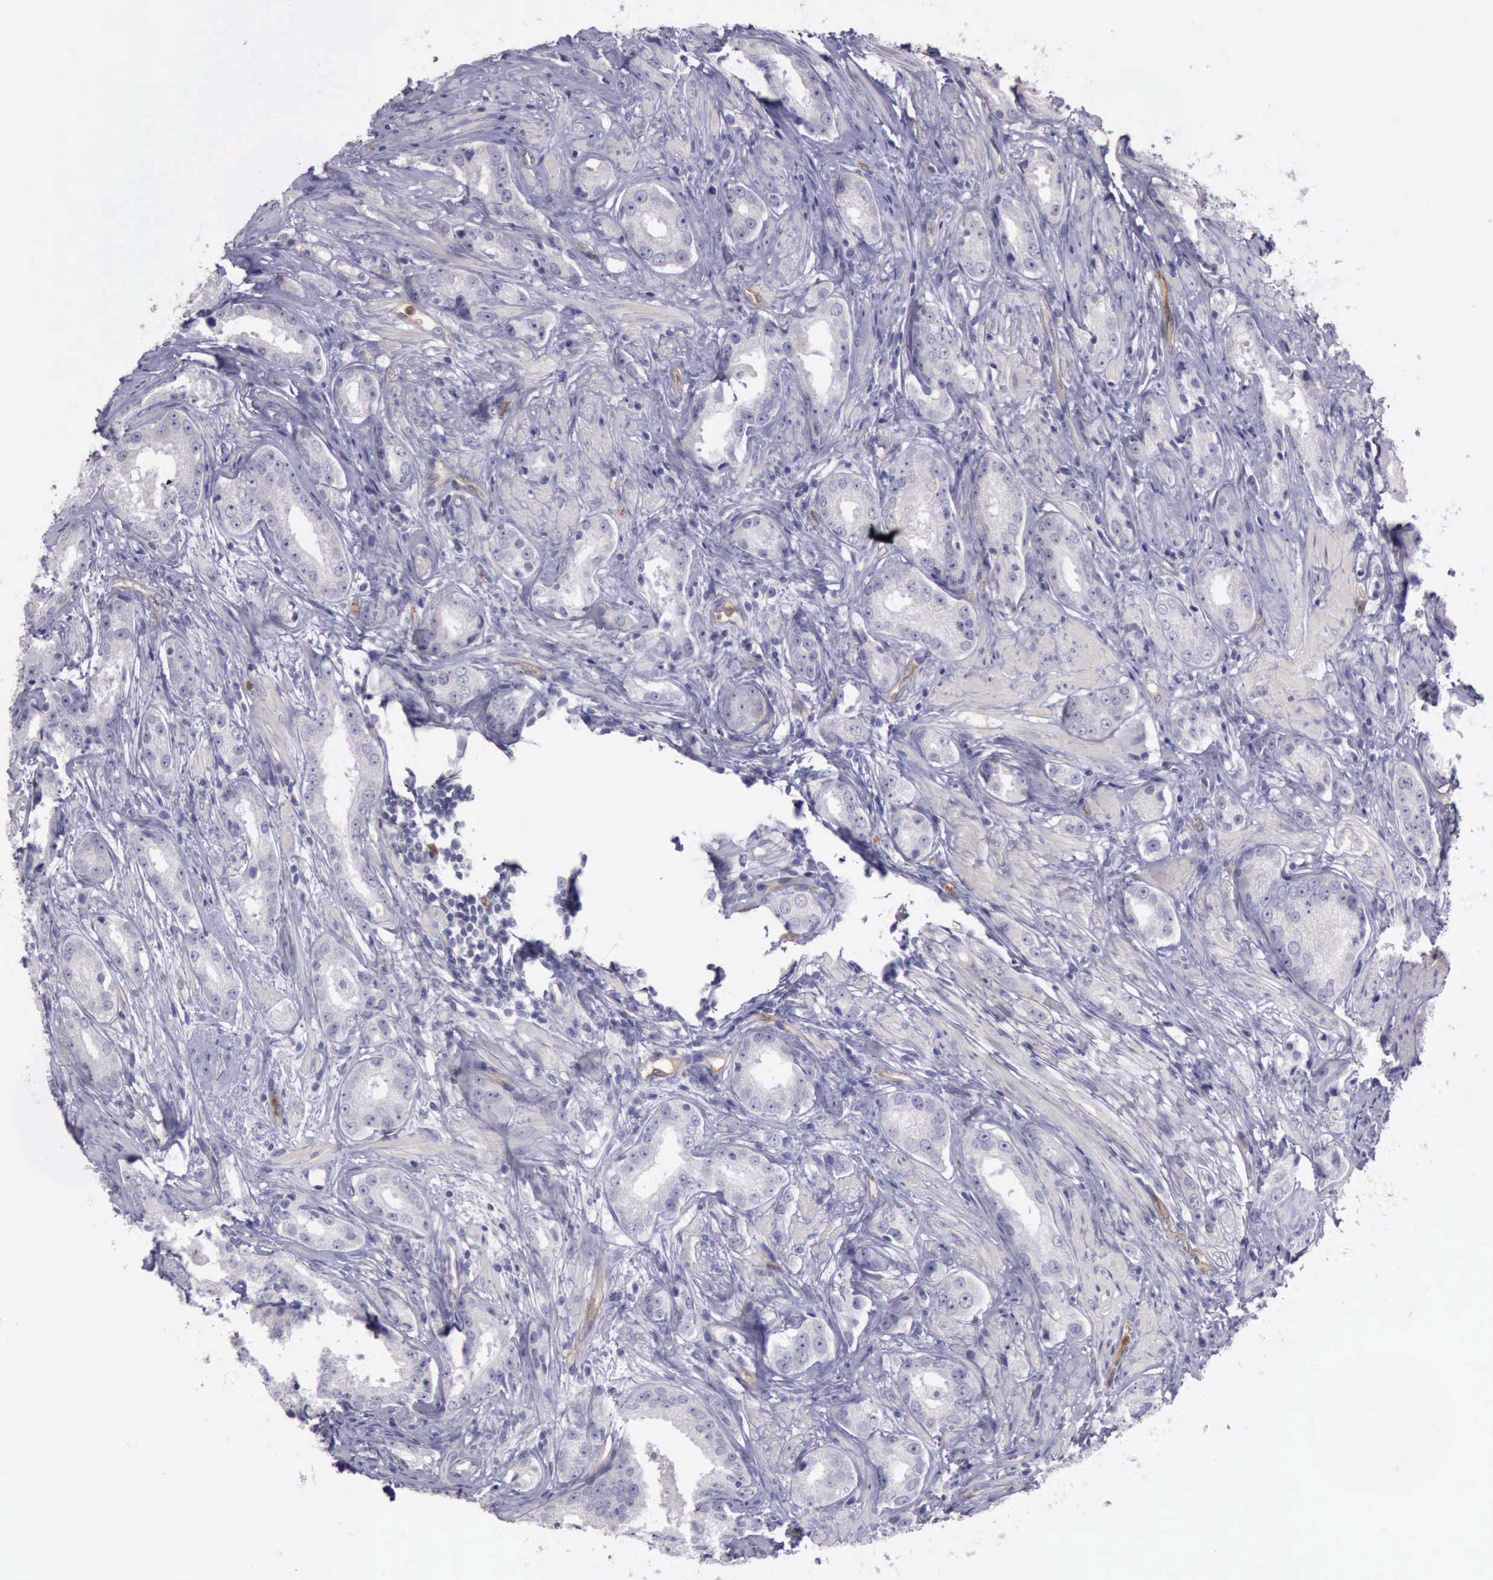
{"staining": {"intensity": "negative", "quantity": "none", "location": "none"}, "tissue": "prostate cancer", "cell_type": "Tumor cells", "image_type": "cancer", "snomed": [{"axis": "morphology", "description": "Adenocarcinoma, Medium grade"}, {"axis": "topography", "description": "Prostate"}], "caption": "IHC micrograph of neoplastic tissue: human prostate cancer stained with DAB demonstrates no significant protein positivity in tumor cells.", "gene": "TCEANC", "patient": {"sex": "male", "age": 53}}